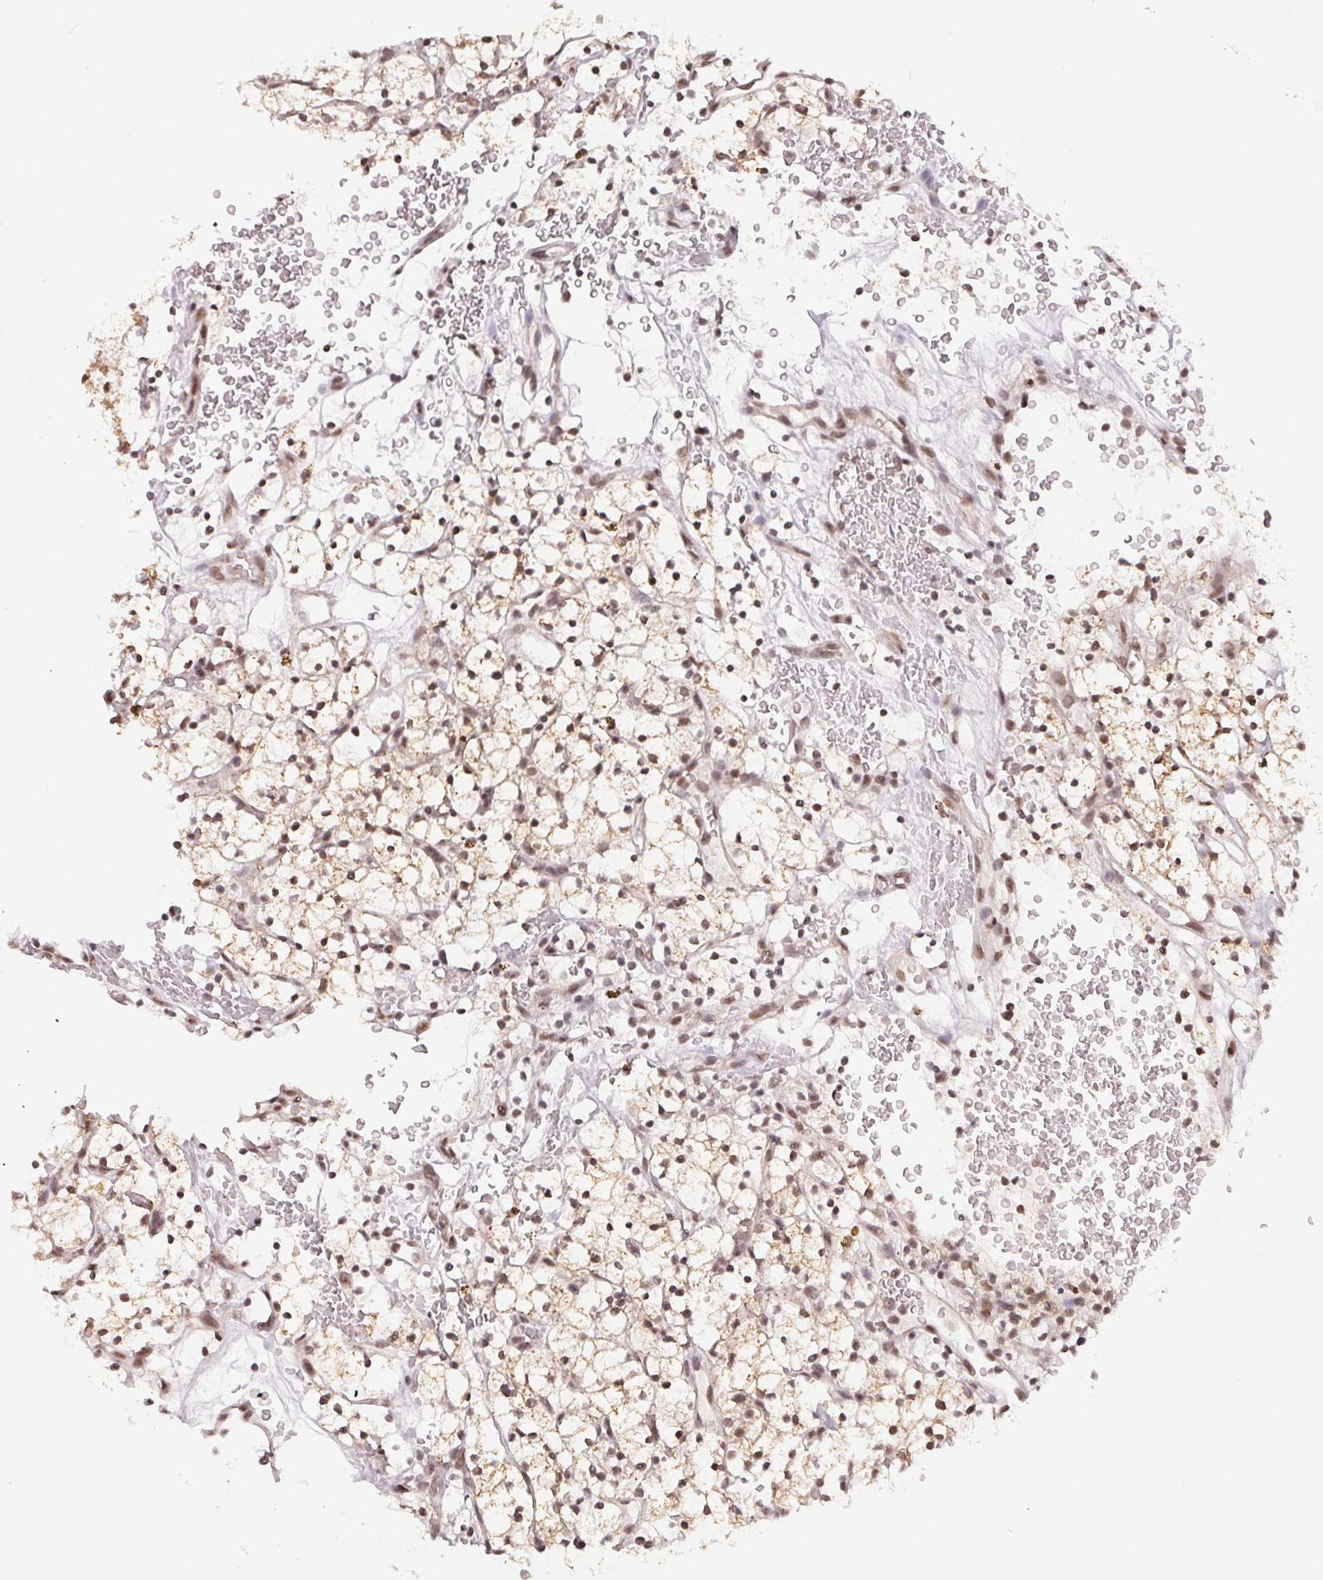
{"staining": {"intensity": "moderate", "quantity": ">75%", "location": "cytoplasmic/membranous,nuclear"}, "tissue": "renal cancer", "cell_type": "Tumor cells", "image_type": "cancer", "snomed": [{"axis": "morphology", "description": "Adenocarcinoma, NOS"}, {"axis": "topography", "description": "Kidney"}], "caption": "Immunohistochemical staining of human renal cancer displays moderate cytoplasmic/membranous and nuclear protein staining in about >75% of tumor cells.", "gene": "TCERG1", "patient": {"sex": "female", "age": 64}}